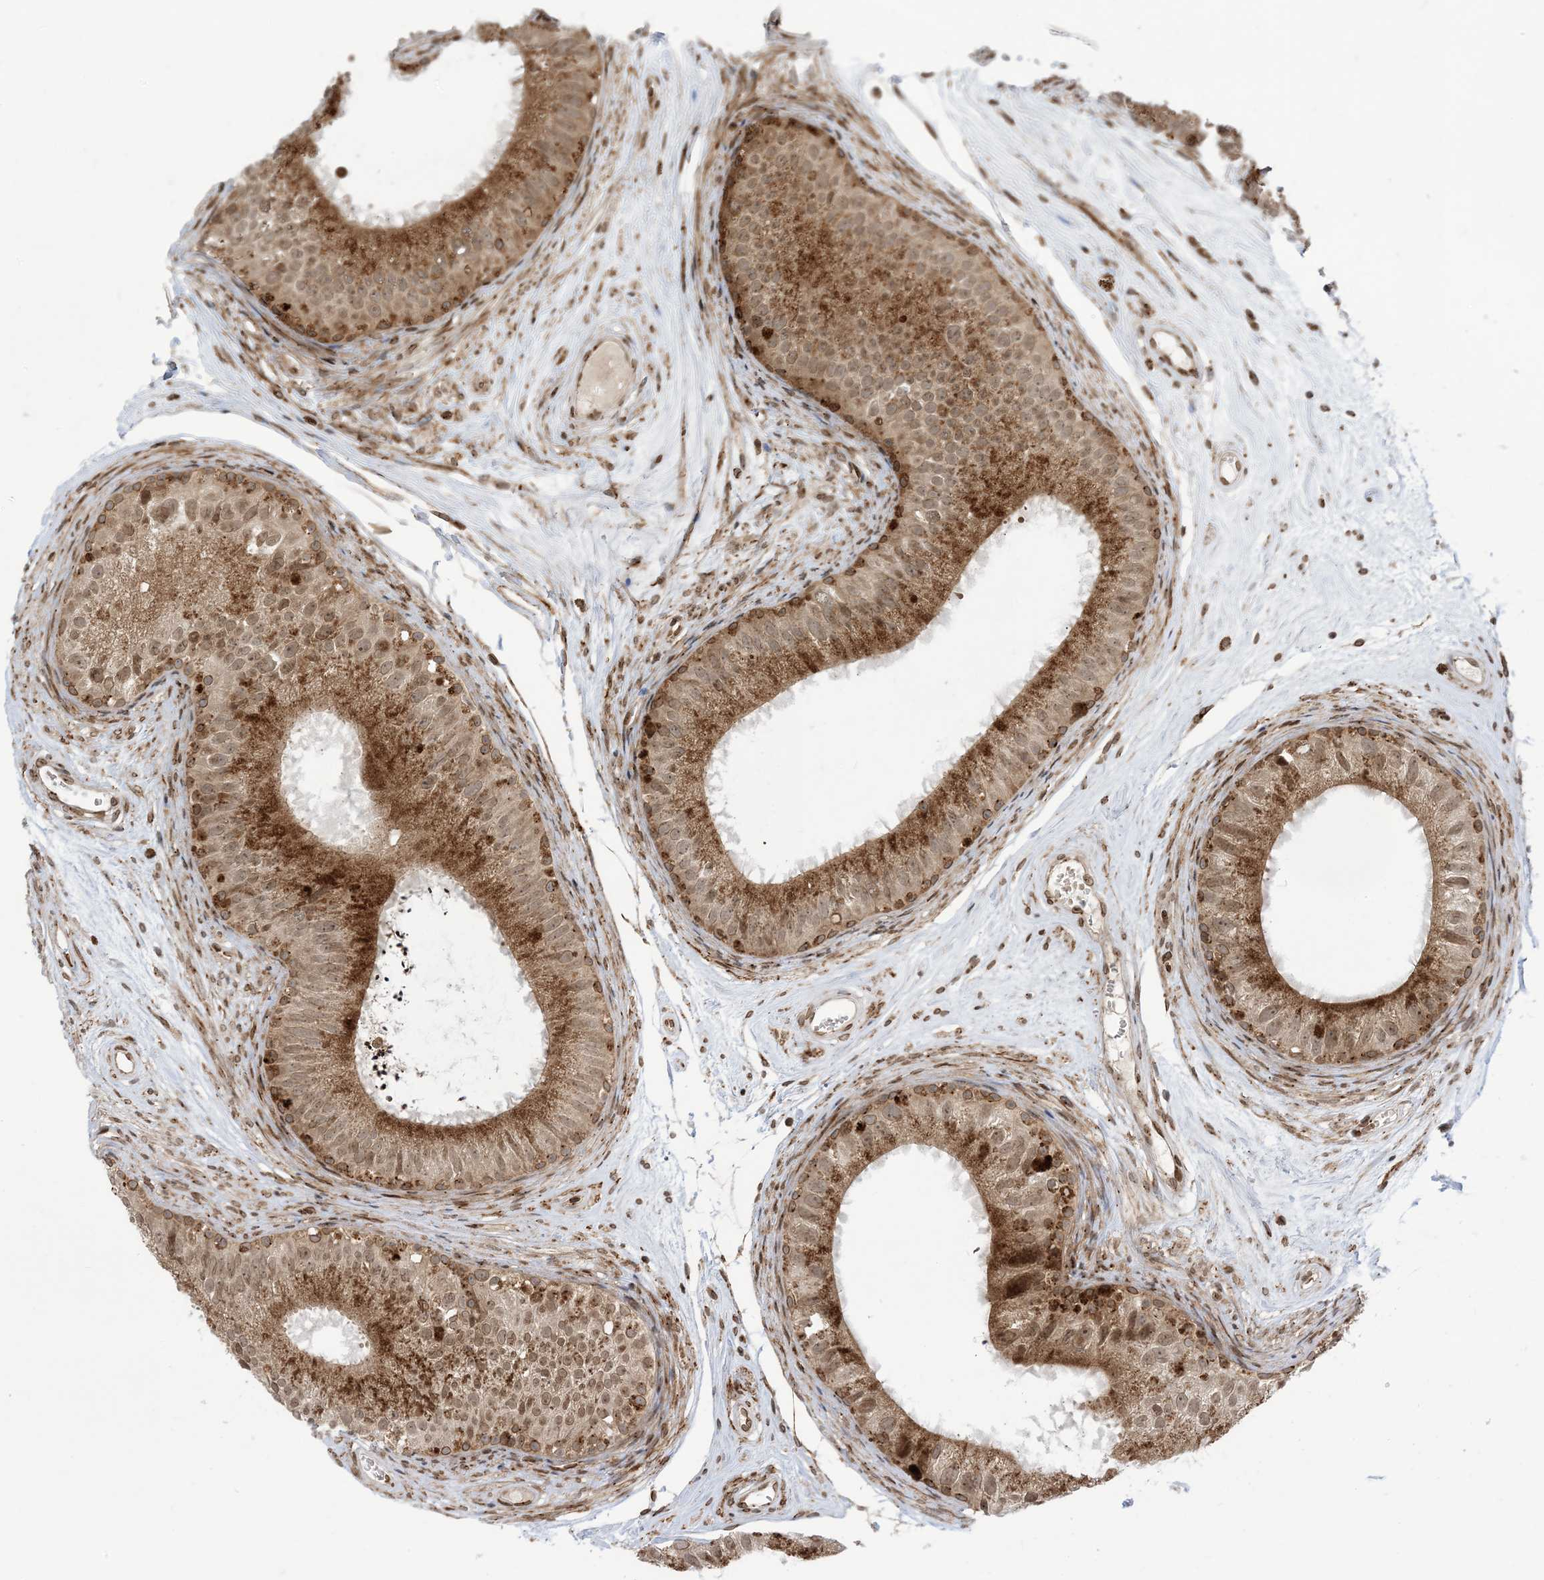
{"staining": {"intensity": "strong", "quantity": "25%-75%", "location": "cytoplasmic/membranous,nuclear"}, "tissue": "epididymis", "cell_type": "Glandular cells", "image_type": "normal", "snomed": [{"axis": "morphology", "description": "Normal tissue, NOS"}, {"axis": "topography", "description": "Epididymis"}], "caption": "Immunohistochemical staining of normal human epididymis shows 25%-75% levels of strong cytoplasmic/membranous,nuclear protein expression in approximately 25%-75% of glandular cells. (Brightfield microscopy of DAB IHC at high magnification).", "gene": "CASP4", "patient": {"sex": "male", "age": 77}}